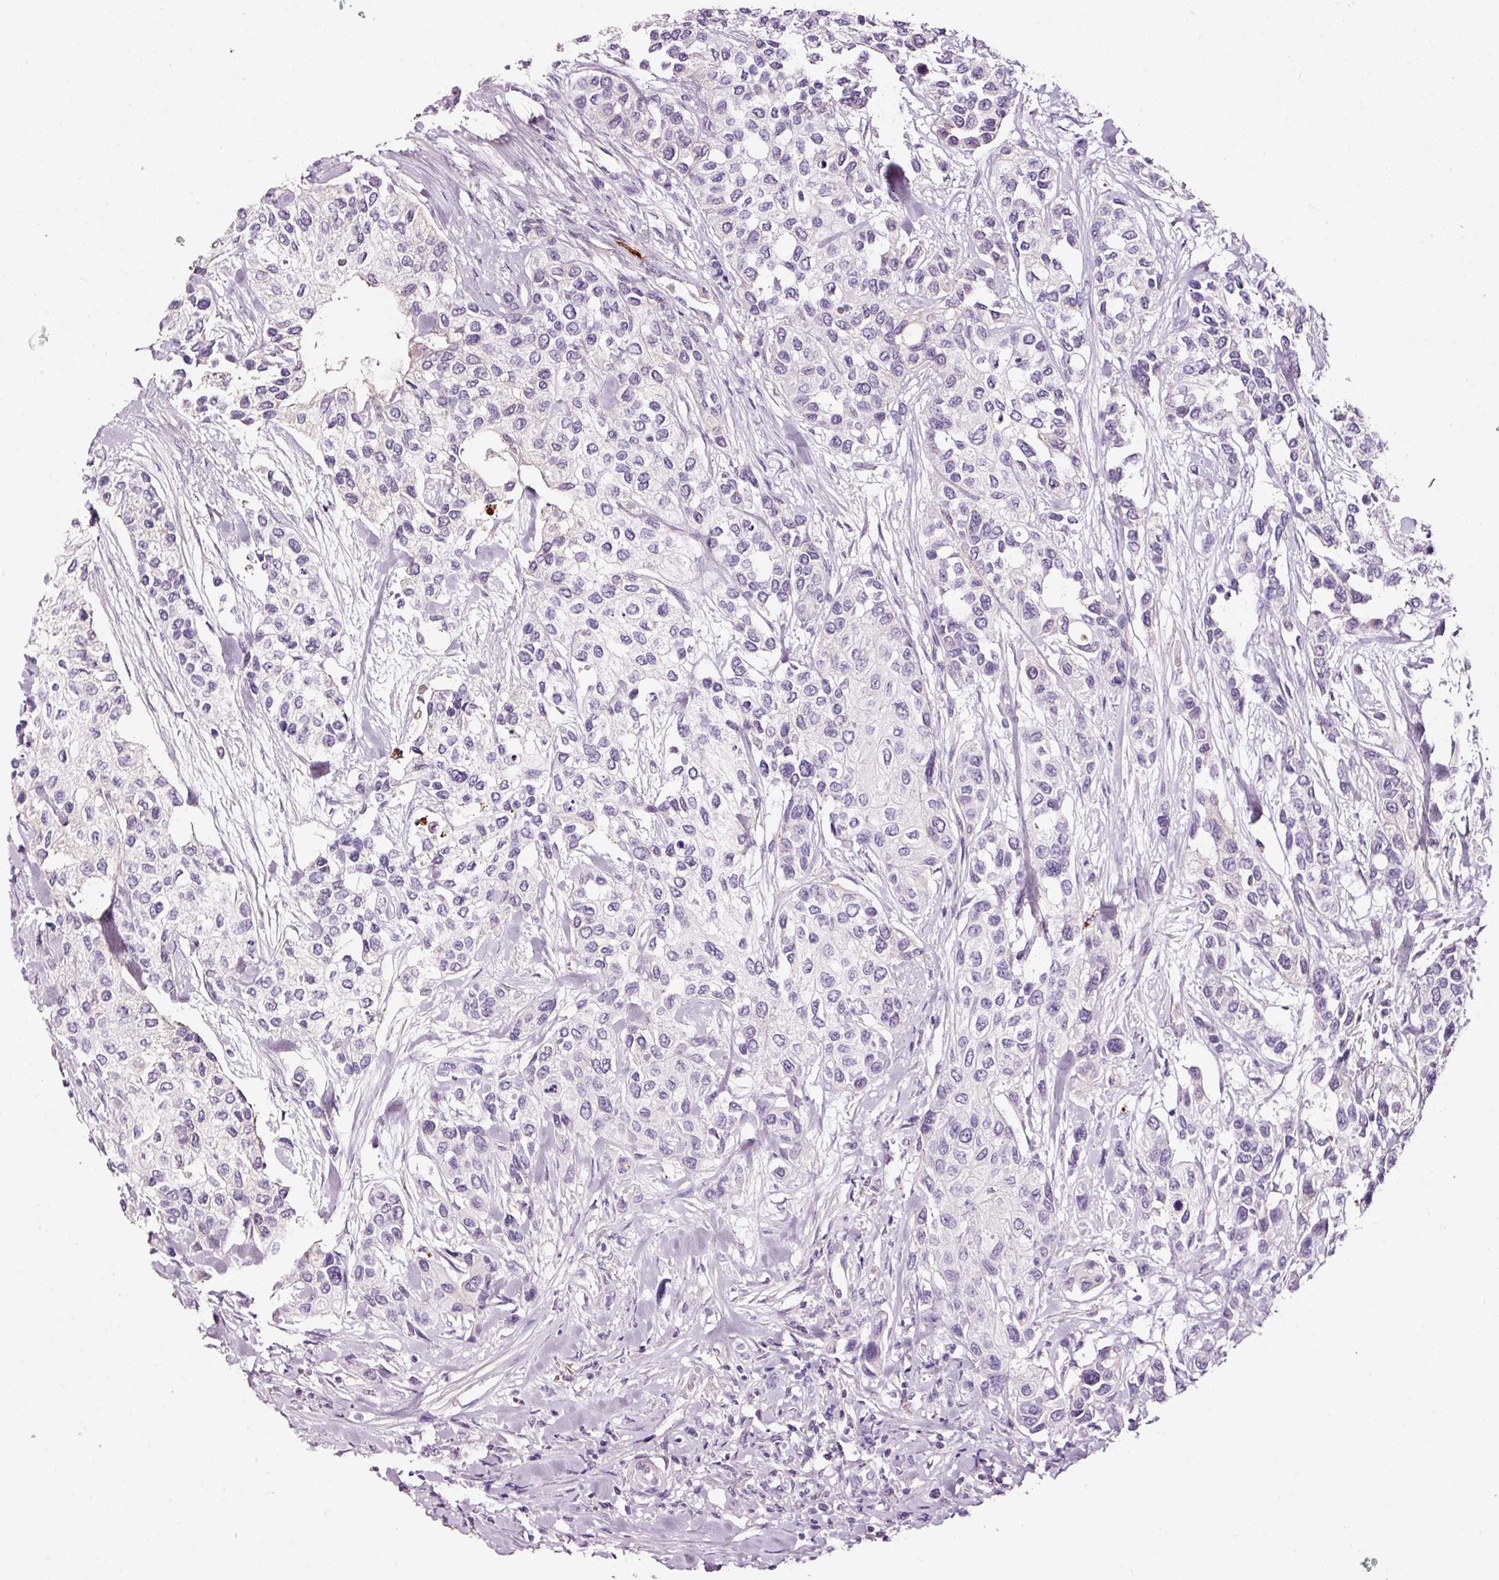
{"staining": {"intensity": "negative", "quantity": "none", "location": "none"}, "tissue": "urothelial cancer", "cell_type": "Tumor cells", "image_type": "cancer", "snomed": [{"axis": "morphology", "description": "Normal tissue, NOS"}, {"axis": "morphology", "description": "Urothelial carcinoma, High grade"}, {"axis": "topography", "description": "Vascular tissue"}, {"axis": "topography", "description": "Urinary bladder"}], "caption": "IHC image of neoplastic tissue: human urothelial cancer stained with DAB exhibits no significant protein expression in tumor cells. The staining is performed using DAB brown chromogen with nuclei counter-stained in using hematoxylin.", "gene": "LAMP3", "patient": {"sex": "female", "age": 56}}